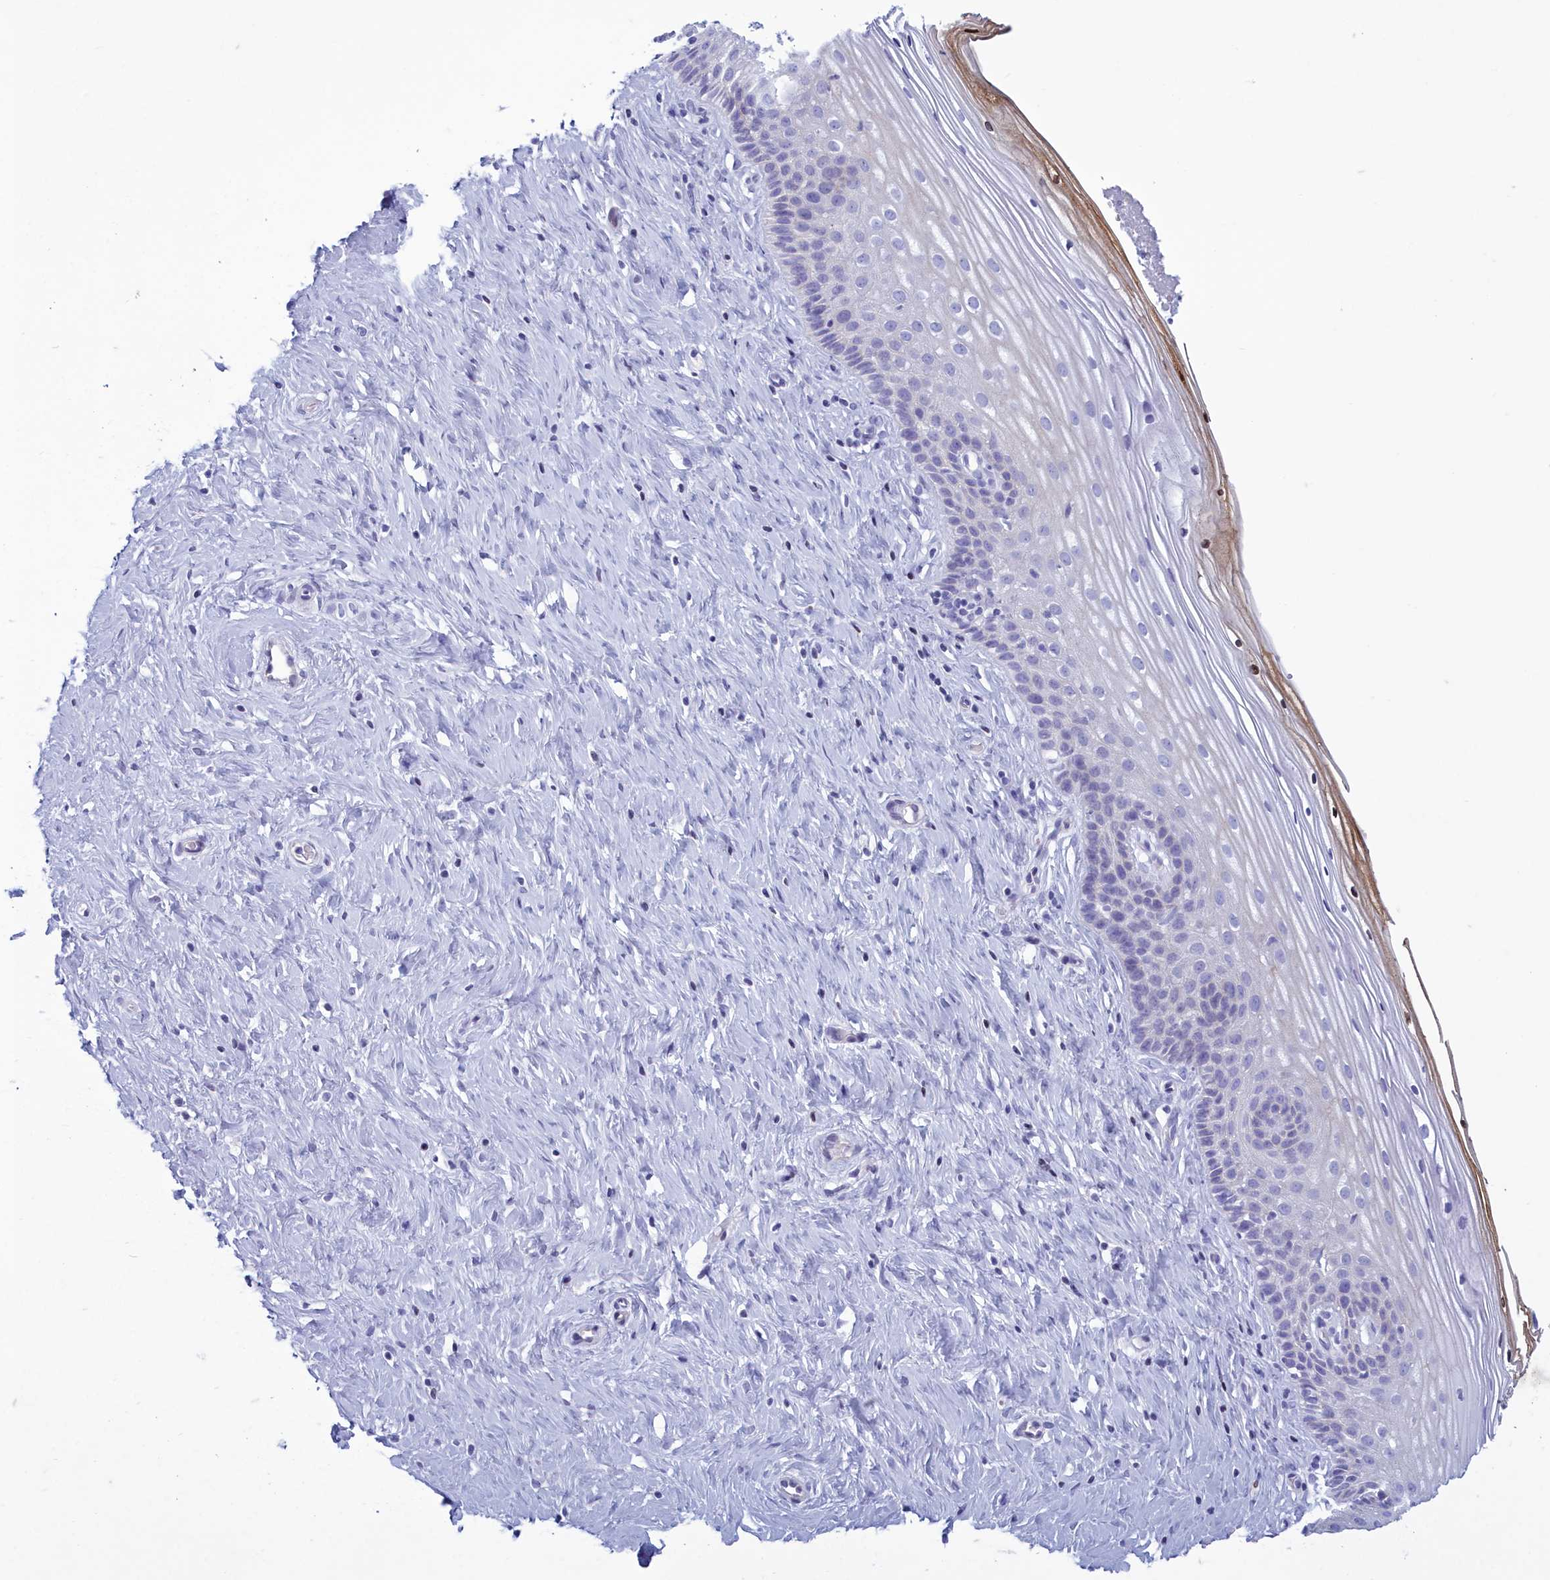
{"staining": {"intensity": "moderate", "quantity": "<25%", "location": "cytoplasmic/membranous"}, "tissue": "cervix", "cell_type": "Glandular cells", "image_type": "normal", "snomed": [{"axis": "morphology", "description": "Normal tissue, NOS"}, {"axis": "topography", "description": "Cervix"}], "caption": "Immunohistochemical staining of normal human cervix demonstrates <25% levels of moderate cytoplasmic/membranous protein expression in approximately <25% of glandular cells. (IHC, brightfield microscopy, high magnification).", "gene": "TMEM97", "patient": {"sex": "female", "age": 33}}